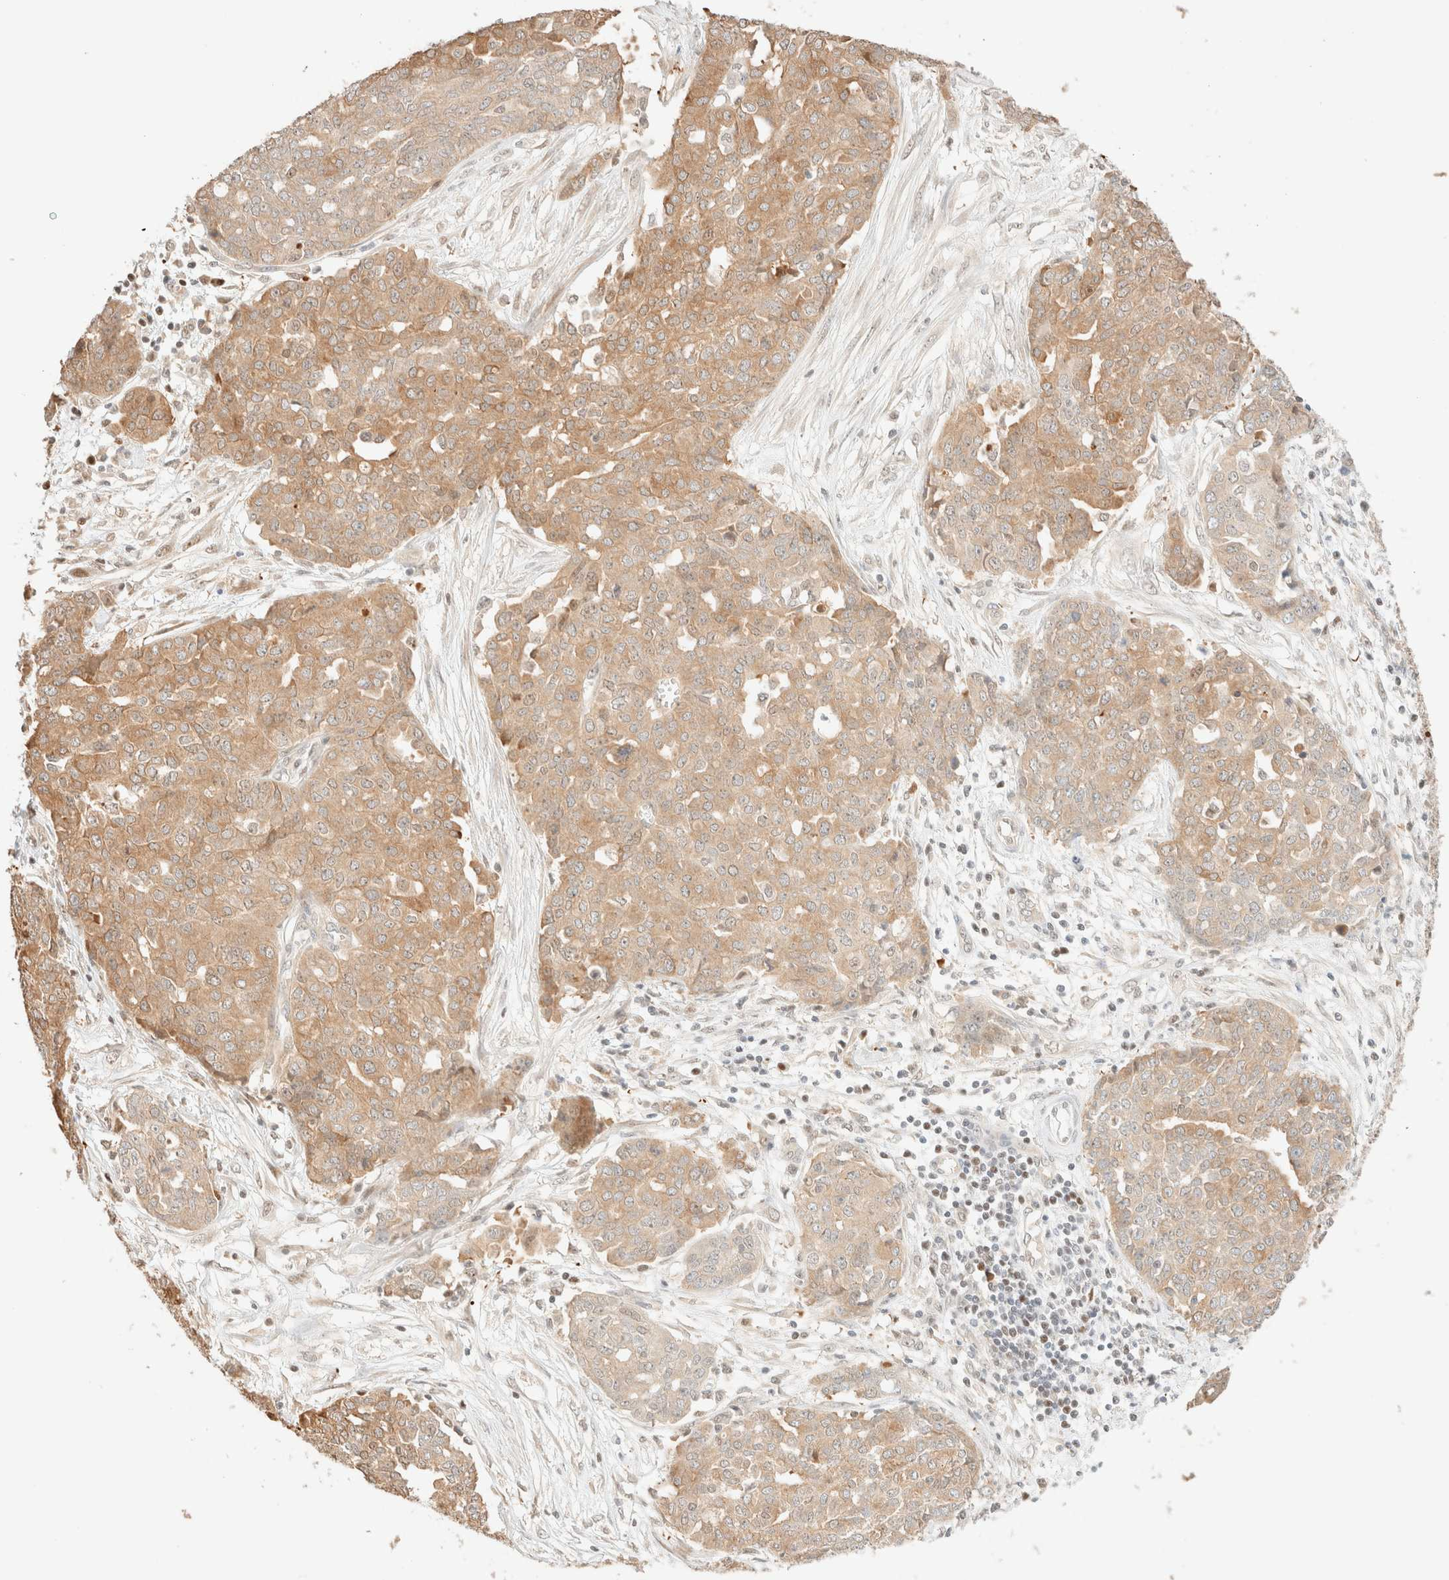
{"staining": {"intensity": "moderate", "quantity": ">75%", "location": "cytoplasmic/membranous"}, "tissue": "ovarian cancer", "cell_type": "Tumor cells", "image_type": "cancer", "snomed": [{"axis": "morphology", "description": "Cystadenocarcinoma, serous, NOS"}, {"axis": "topography", "description": "Soft tissue"}, {"axis": "topography", "description": "Ovary"}], "caption": "Tumor cells demonstrate medium levels of moderate cytoplasmic/membranous staining in approximately >75% of cells in ovarian serous cystadenocarcinoma.", "gene": "TSR1", "patient": {"sex": "female", "age": 57}}